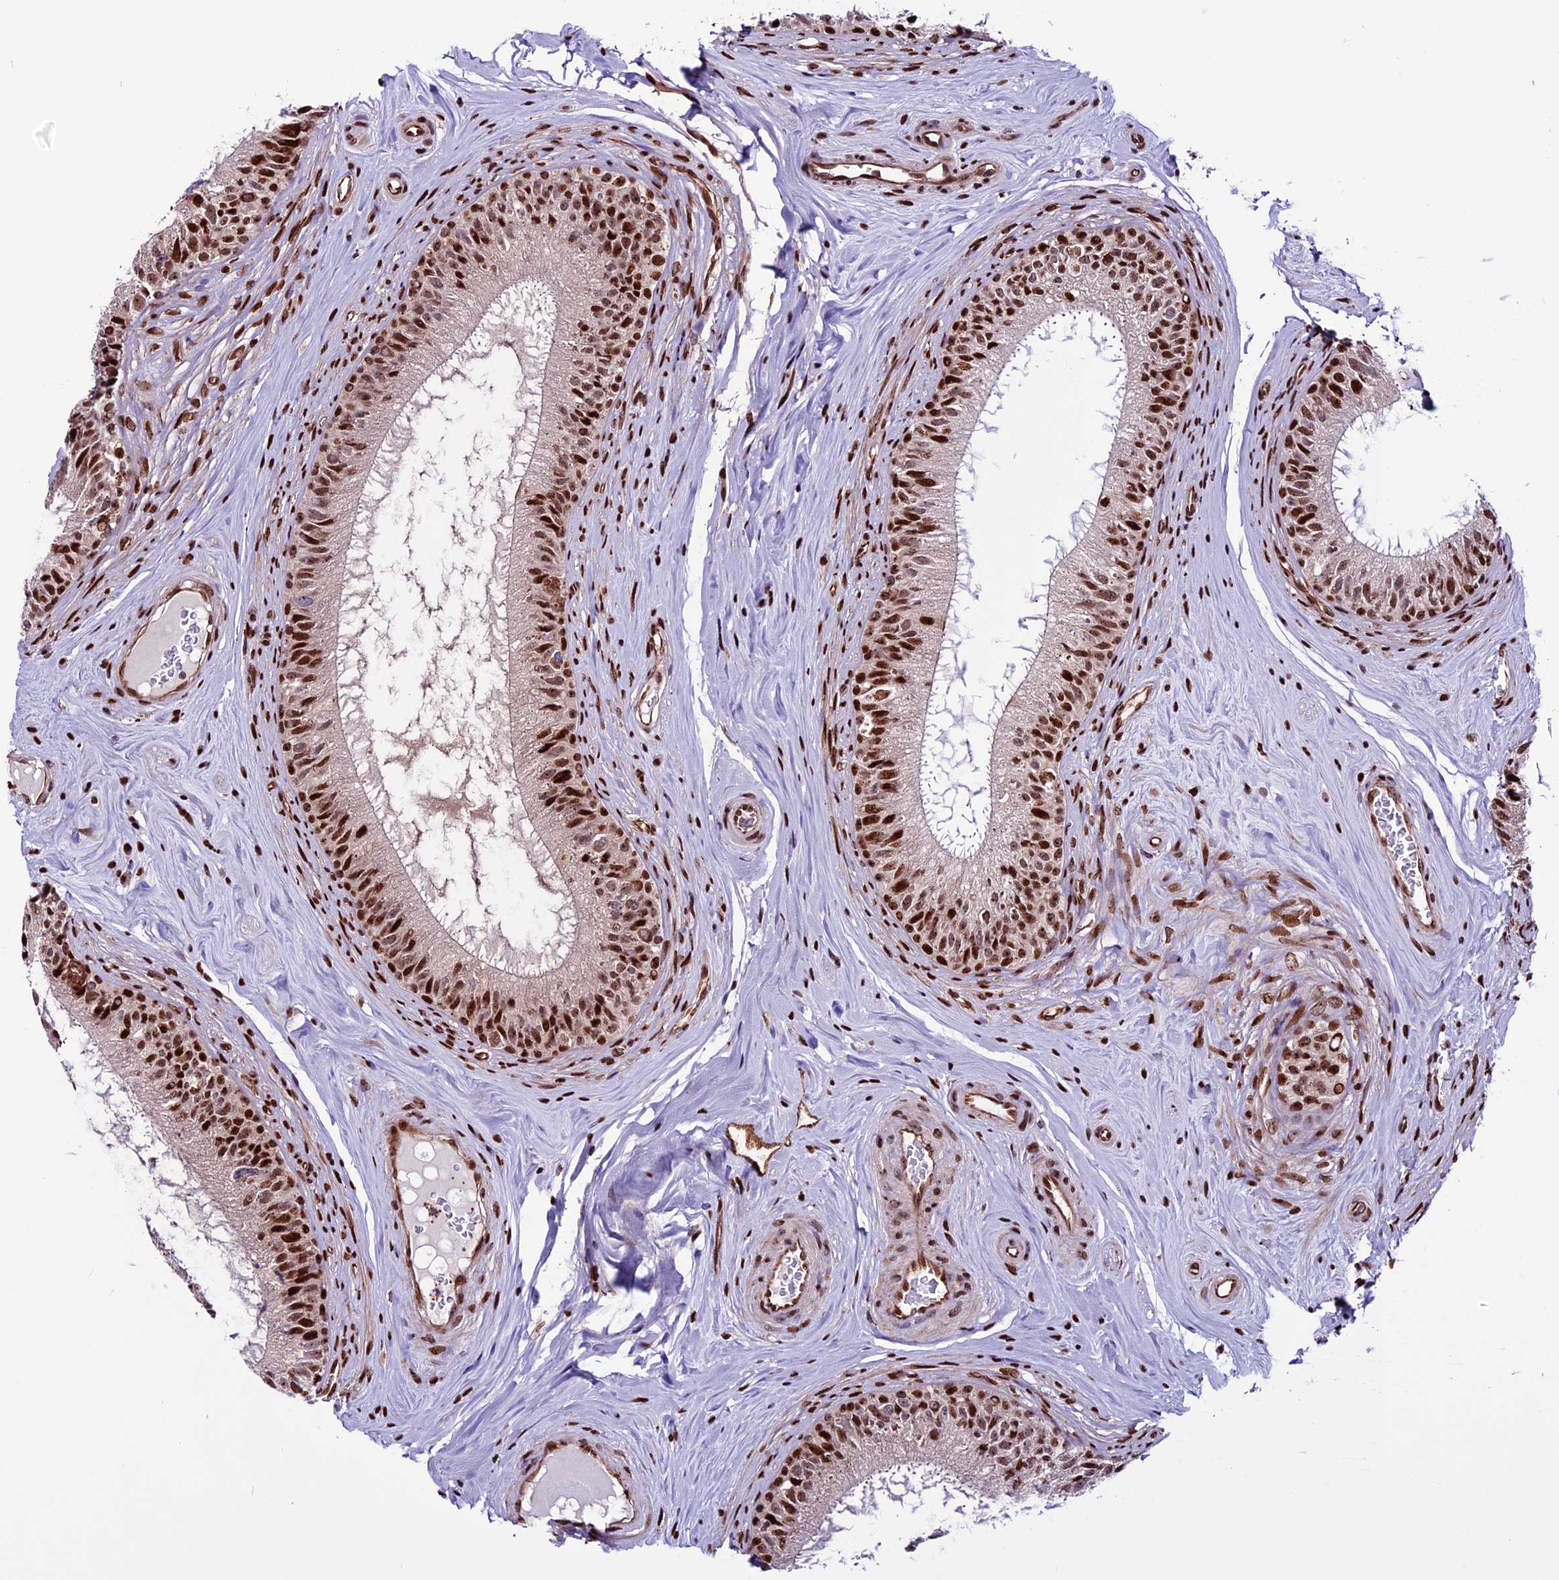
{"staining": {"intensity": "strong", "quantity": ">75%", "location": "nuclear"}, "tissue": "epididymis", "cell_type": "Glandular cells", "image_type": "normal", "snomed": [{"axis": "morphology", "description": "Normal tissue, NOS"}, {"axis": "topography", "description": "Epididymis"}], "caption": "Unremarkable epididymis demonstrates strong nuclear expression in approximately >75% of glandular cells The protein is shown in brown color, while the nuclei are stained blue..", "gene": "RINL", "patient": {"sex": "male", "age": 33}}